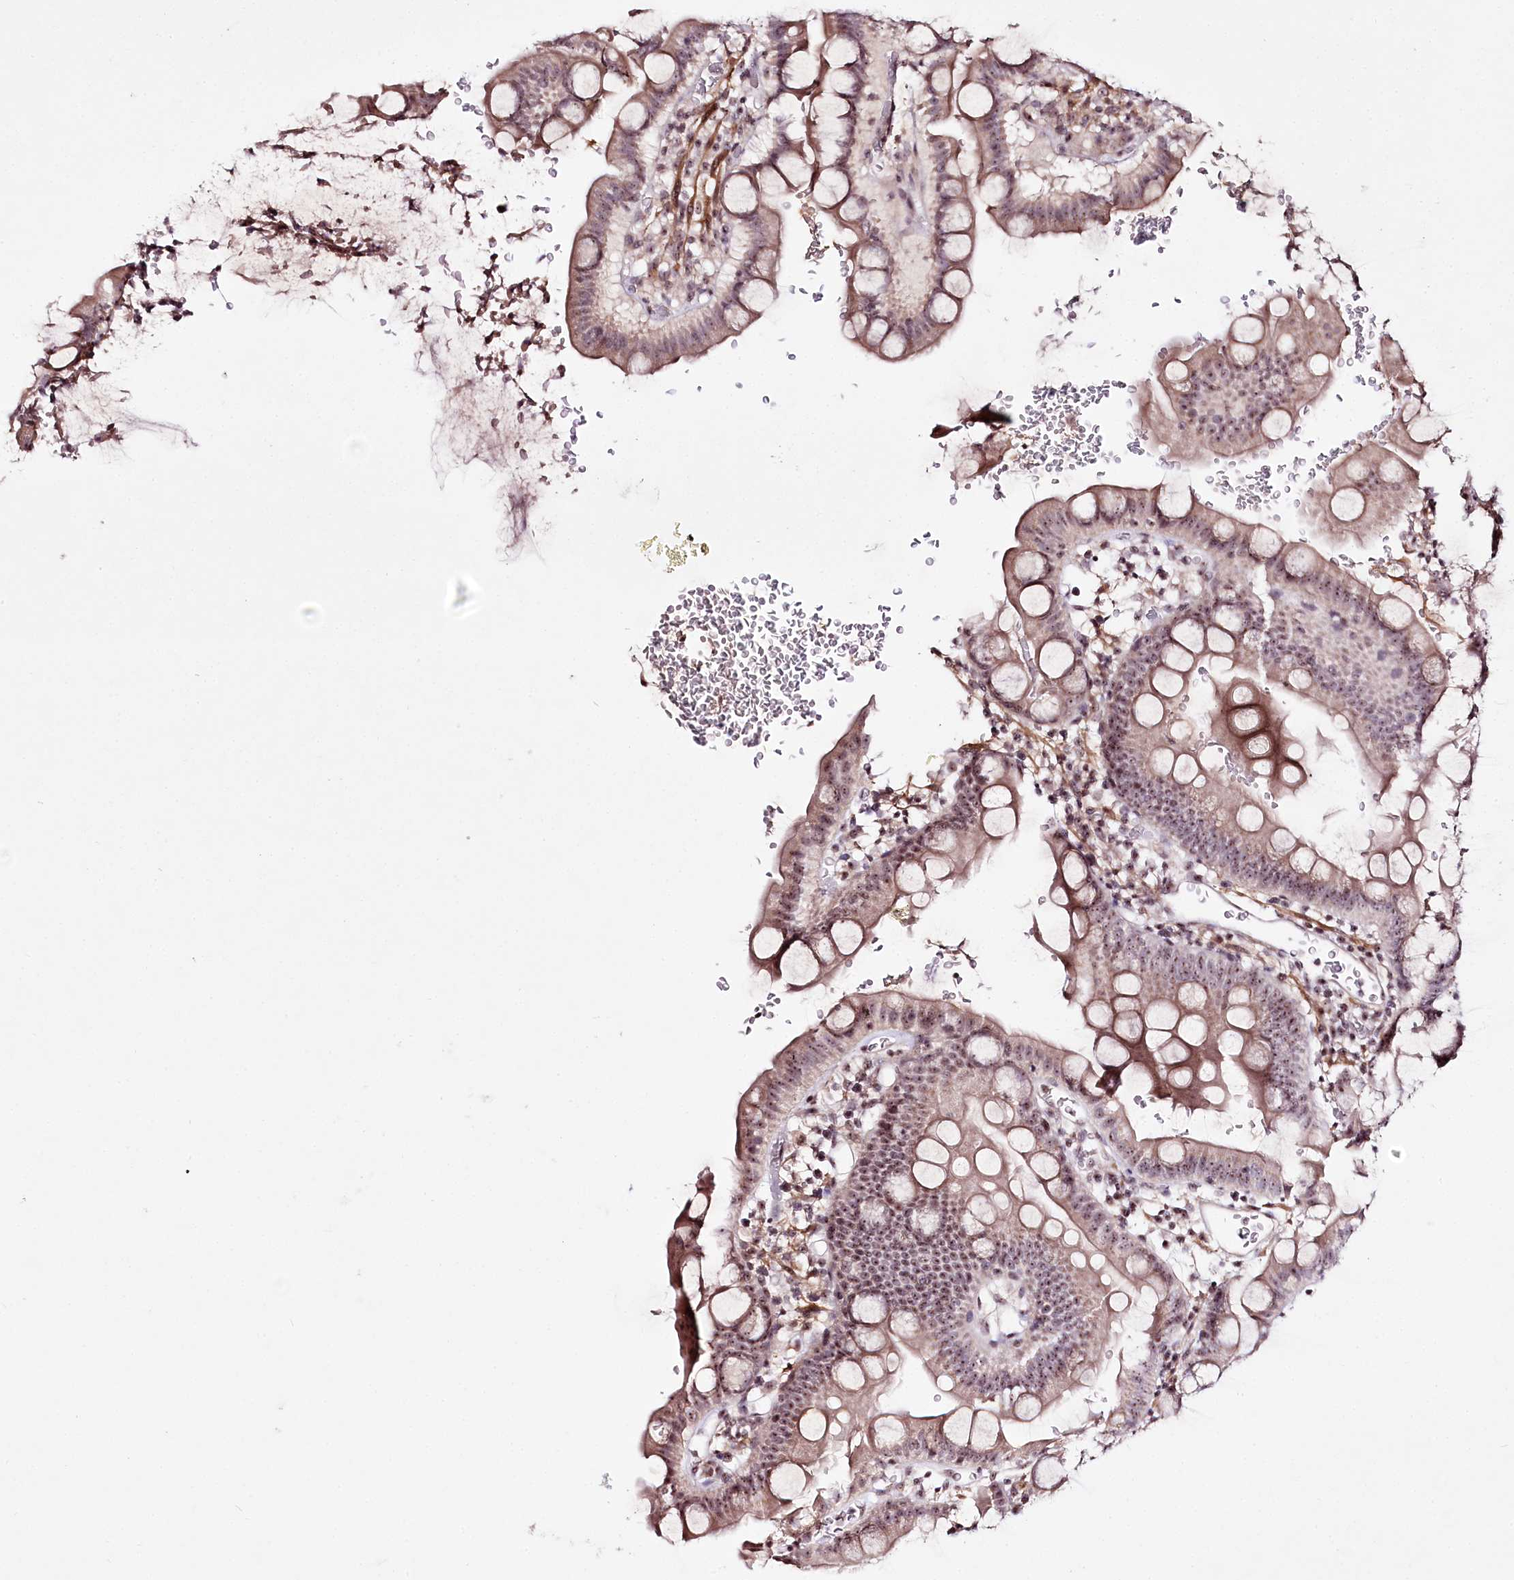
{"staining": {"intensity": "weak", "quantity": "25%-75%", "location": "cytoplasmic/membranous,nuclear"}, "tissue": "small intestine", "cell_type": "Glandular cells", "image_type": "normal", "snomed": [{"axis": "morphology", "description": "Normal tissue, NOS"}, {"axis": "topography", "description": "Stomach, upper"}, {"axis": "topography", "description": "Stomach, lower"}, {"axis": "topography", "description": "Small intestine"}], "caption": "Small intestine stained with immunohistochemistry (IHC) shows weak cytoplasmic/membranous,nuclear staining in approximately 25%-75% of glandular cells. (Brightfield microscopy of DAB IHC at high magnification).", "gene": "CCDC59", "patient": {"sex": "male", "age": 68}}